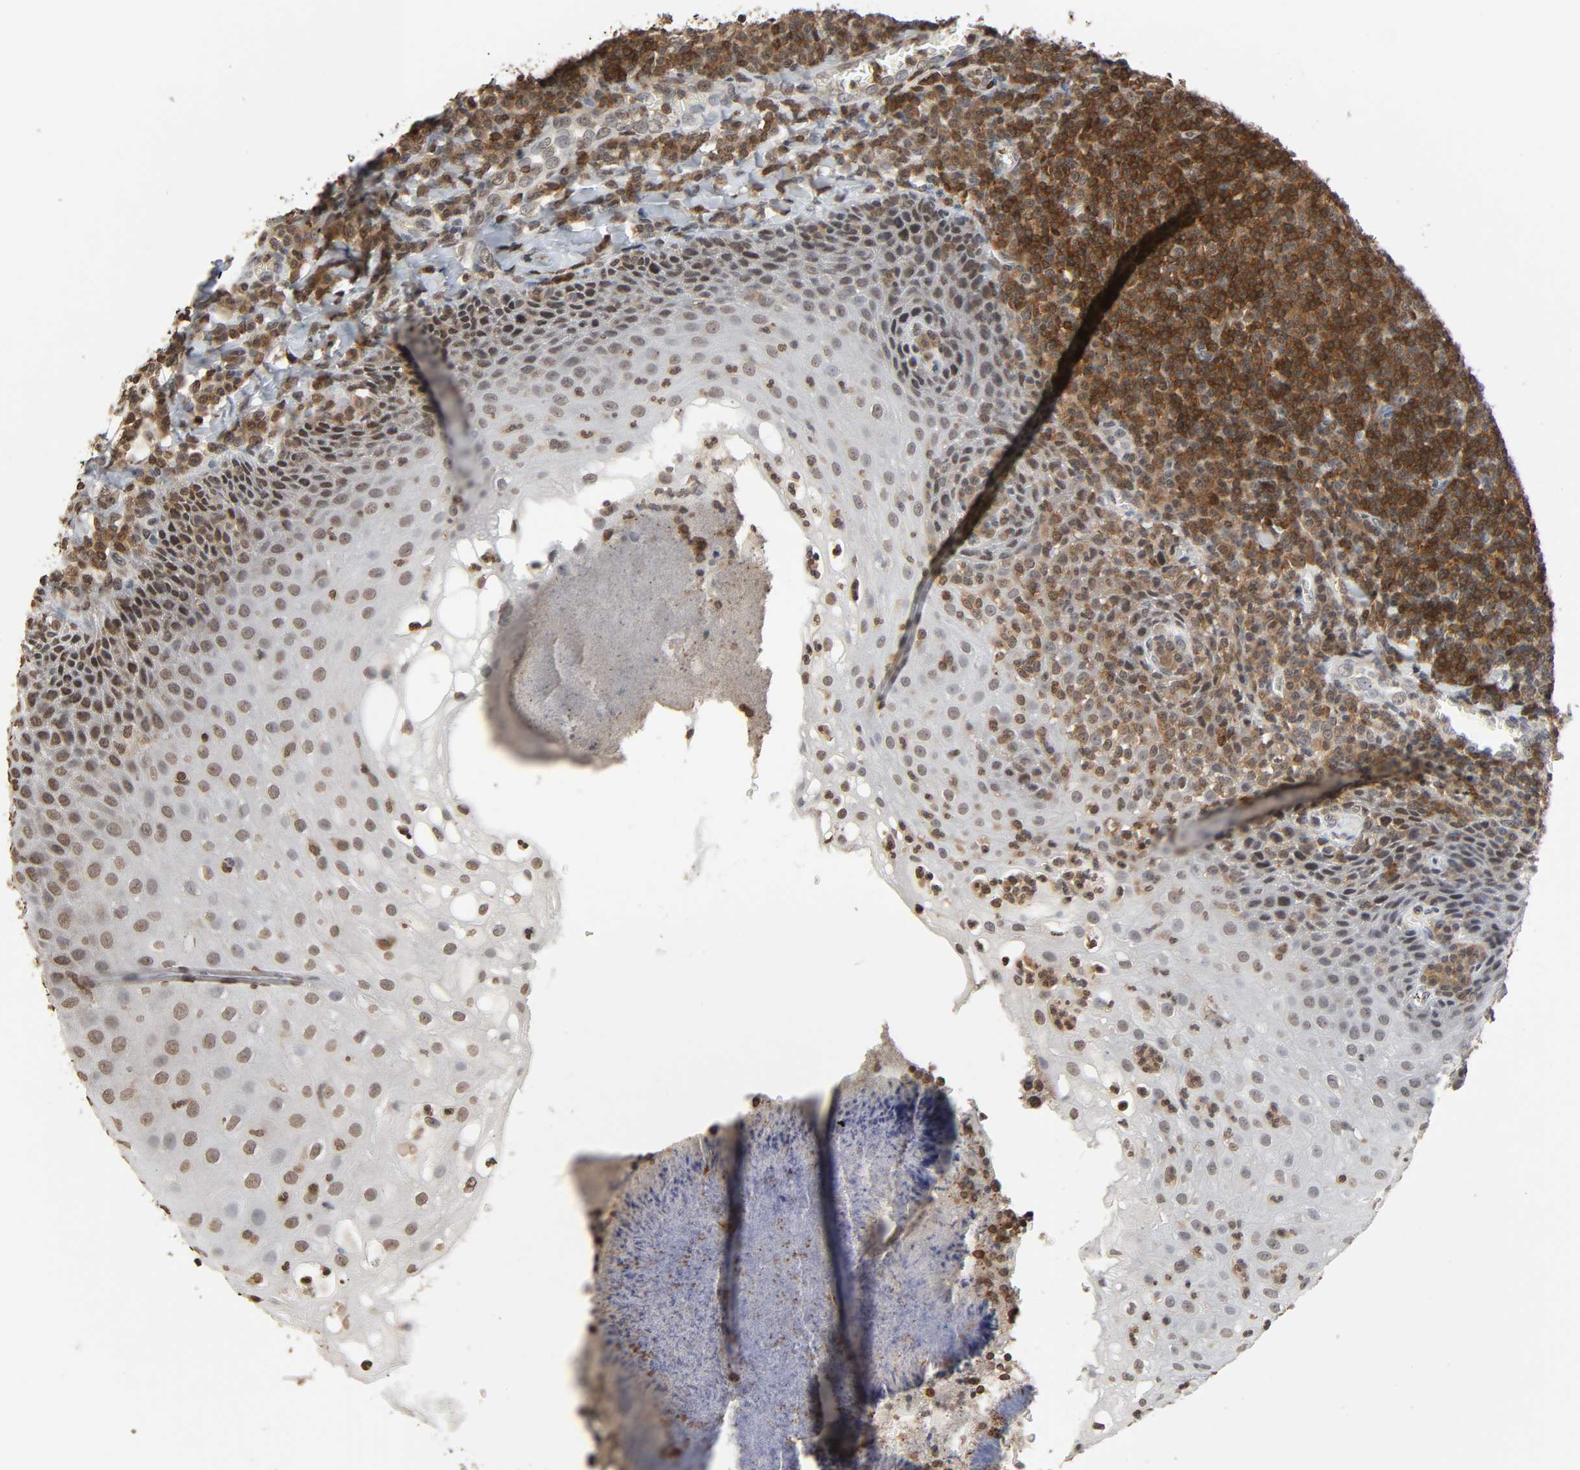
{"staining": {"intensity": "moderate", "quantity": ">75%", "location": "cytoplasmic/membranous"}, "tissue": "tonsil", "cell_type": "Germinal center cells", "image_type": "normal", "snomed": [{"axis": "morphology", "description": "Normal tissue, NOS"}, {"axis": "topography", "description": "Tonsil"}], "caption": "An immunohistochemistry image of benign tissue is shown. Protein staining in brown labels moderate cytoplasmic/membranous positivity in tonsil within germinal center cells.", "gene": "STK4", "patient": {"sex": "male", "age": 31}}